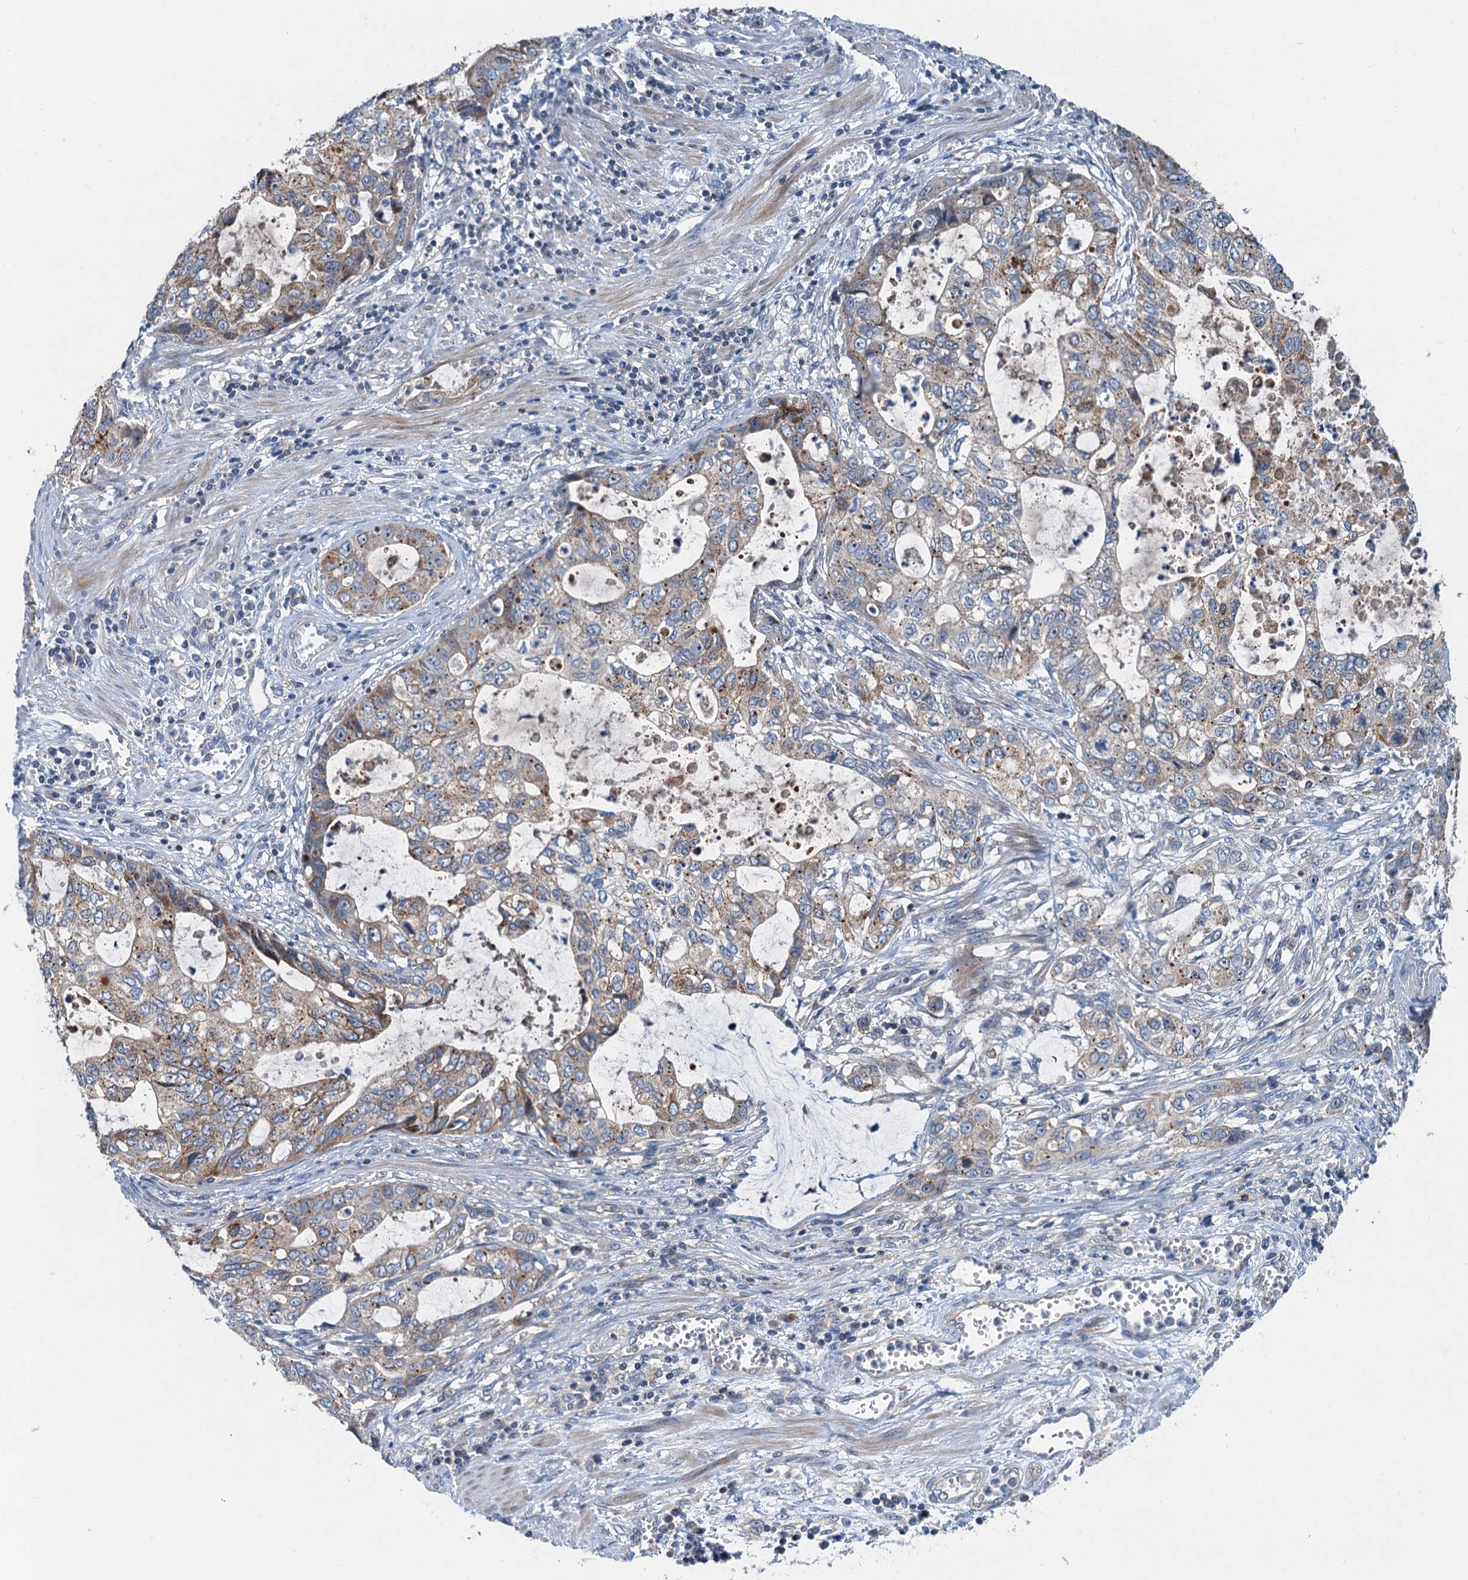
{"staining": {"intensity": "strong", "quantity": "<25%", "location": "cytoplasmic/membranous"}, "tissue": "stomach cancer", "cell_type": "Tumor cells", "image_type": "cancer", "snomed": [{"axis": "morphology", "description": "Adenocarcinoma, NOS"}, {"axis": "topography", "description": "Stomach, upper"}], "caption": "This image reveals stomach cancer (adenocarcinoma) stained with immunohistochemistry to label a protein in brown. The cytoplasmic/membranous of tumor cells show strong positivity for the protein. Nuclei are counter-stained blue.", "gene": "ANKRD26", "patient": {"sex": "female", "age": 52}}